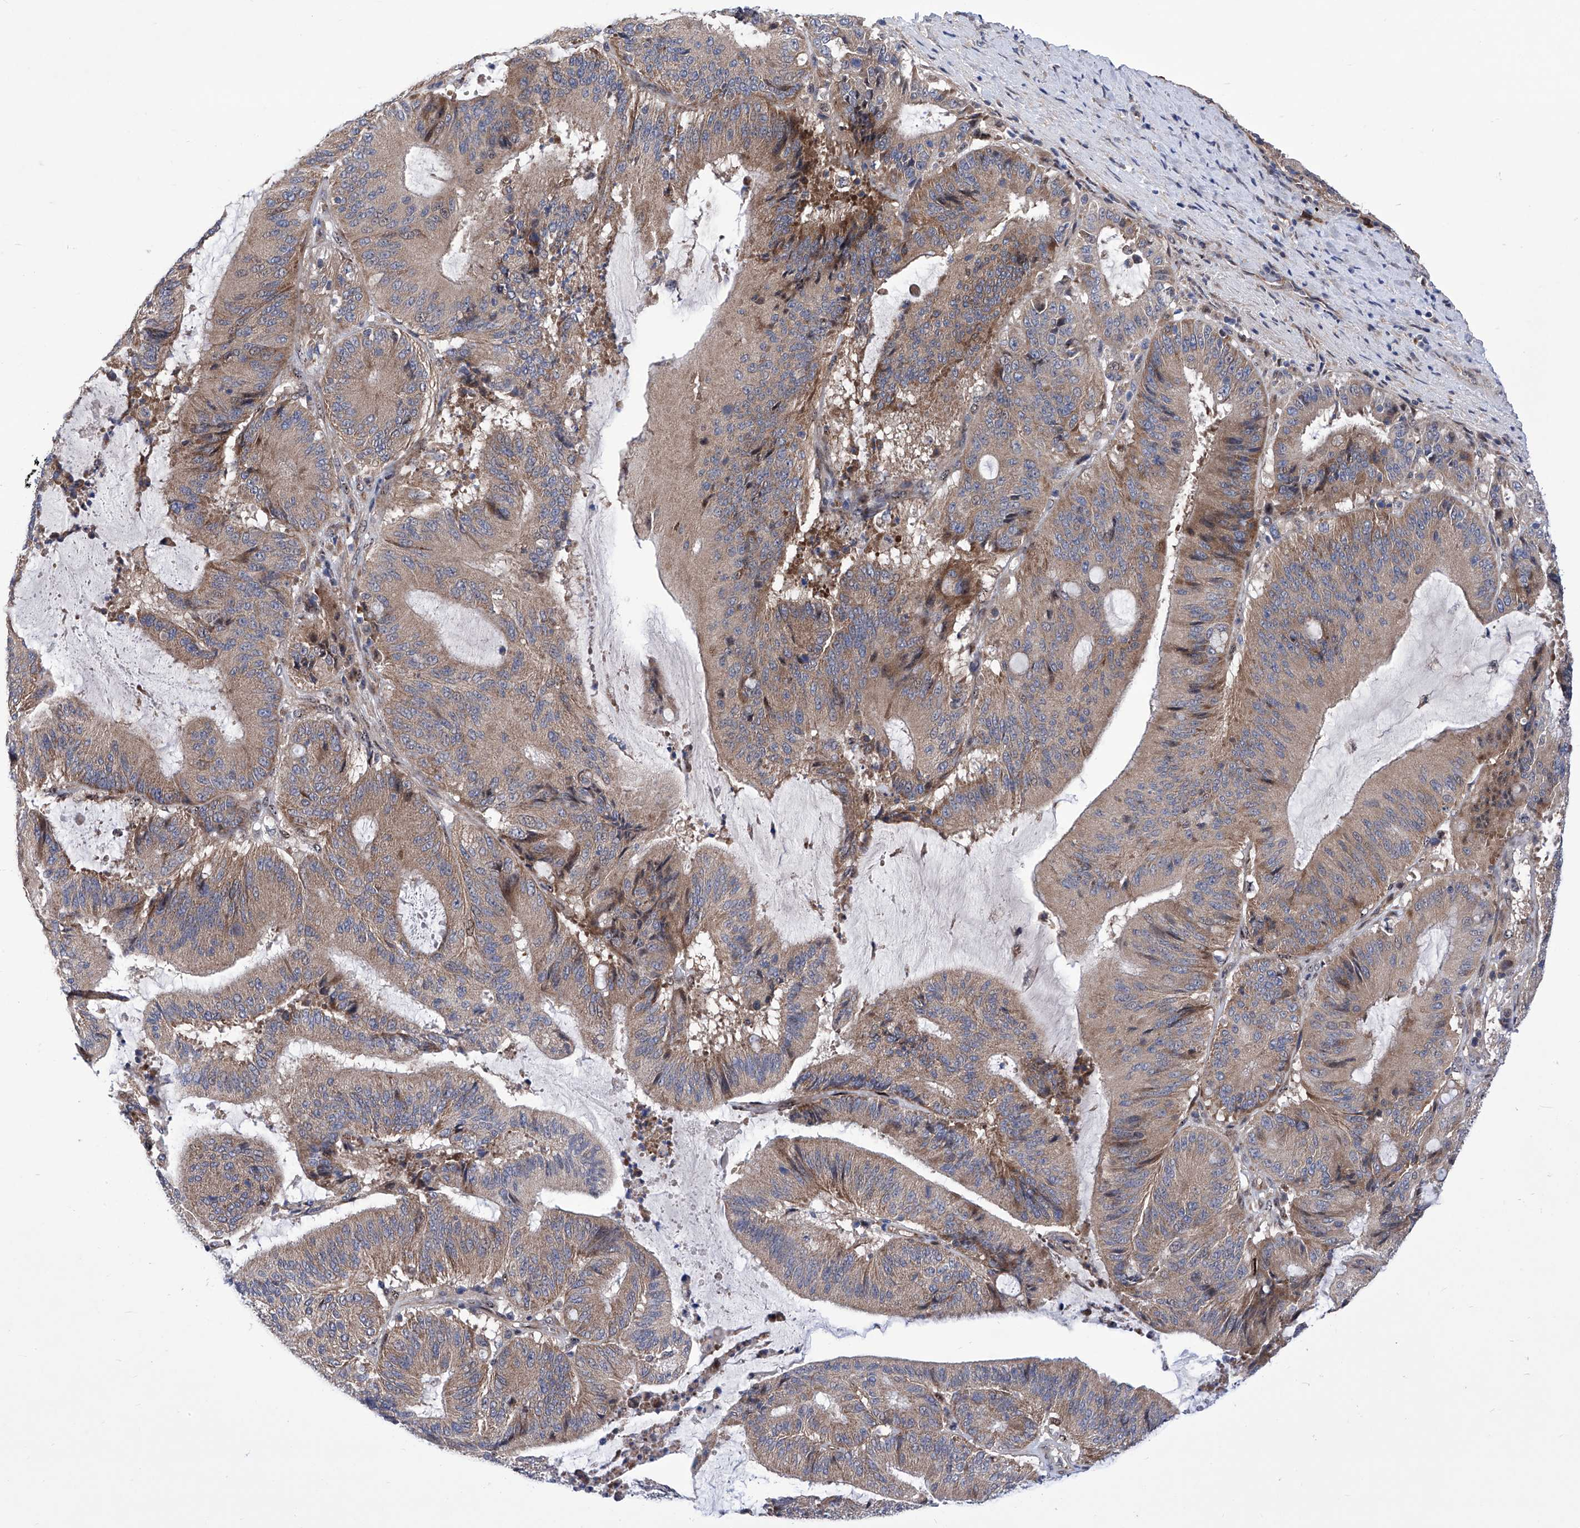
{"staining": {"intensity": "moderate", "quantity": "25%-75%", "location": "cytoplasmic/membranous"}, "tissue": "liver cancer", "cell_type": "Tumor cells", "image_type": "cancer", "snomed": [{"axis": "morphology", "description": "Normal tissue, NOS"}, {"axis": "morphology", "description": "Cholangiocarcinoma"}, {"axis": "topography", "description": "Liver"}, {"axis": "topography", "description": "Peripheral nerve tissue"}], "caption": "Liver cancer (cholangiocarcinoma) stained for a protein shows moderate cytoplasmic/membranous positivity in tumor cells. The staining is performed using DAB brown chromogen to label protein expression. The nuclei are counter-stained blue using hematoxylin.", "gene": "KTI12", "patient": {"sex": "female", "age": 73}}